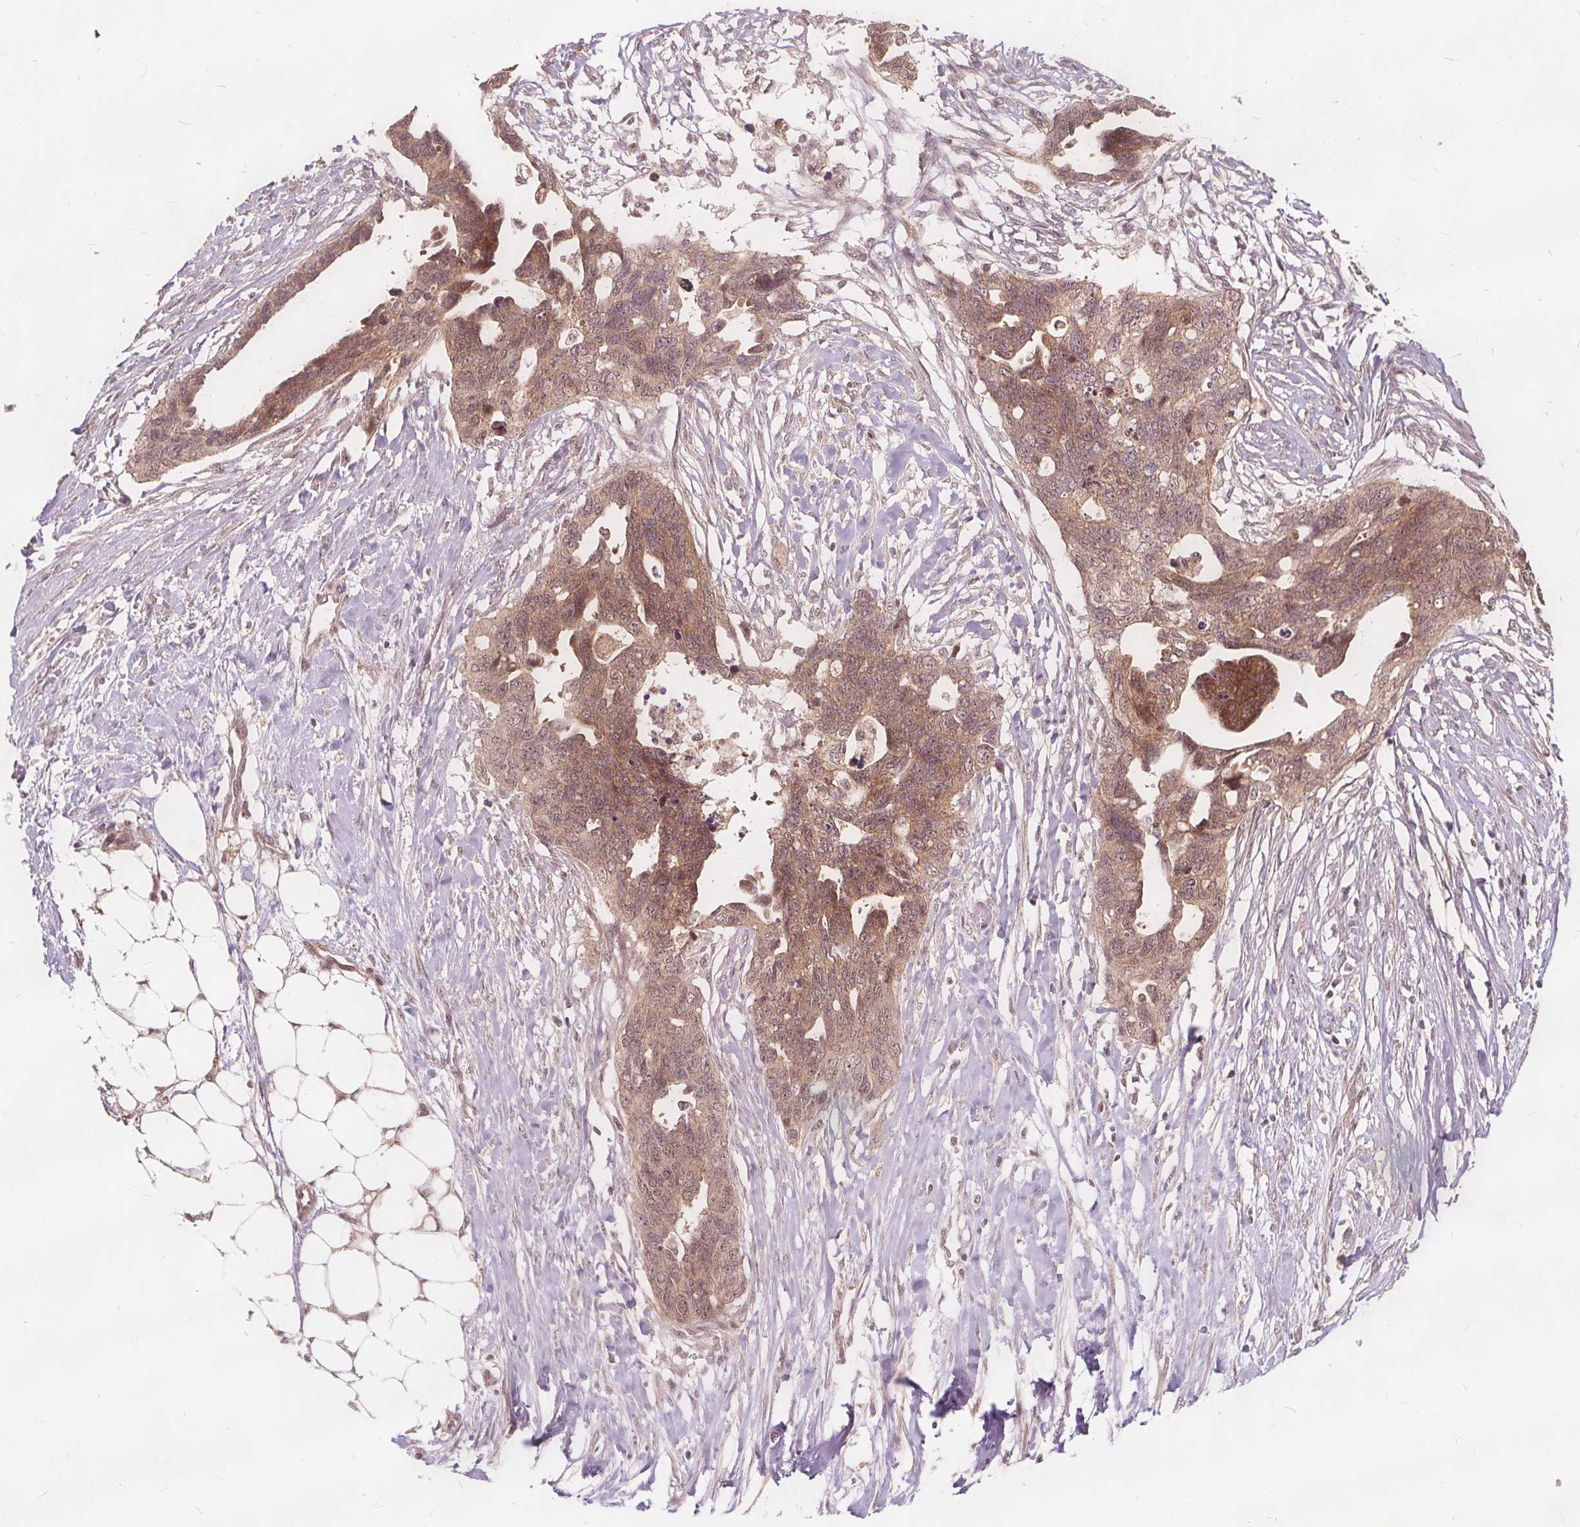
{"staining": {"intensity": "moderate", "quantity": ">75%", "location": "cytoplasmic/membranous,nuclear"}, "tissue": "ovarian cancer", "cell_type": "Tumor cells", "image_type": "cancer", "snomed": [{"axis": "morphology", "description": "Cystadenocarcinoma, serous, NOS"}, {"axis": "topography", "description": "Ovary"}], "caption": "A brown stain highlights moderate cytoplasmic/membranous and nuclear expression of a protein in human ovarian cancer tumor cells. Nuclei are stained in blue.", "gene": "PPP1CB", "patient": {"sex": "female", "age": 69}}